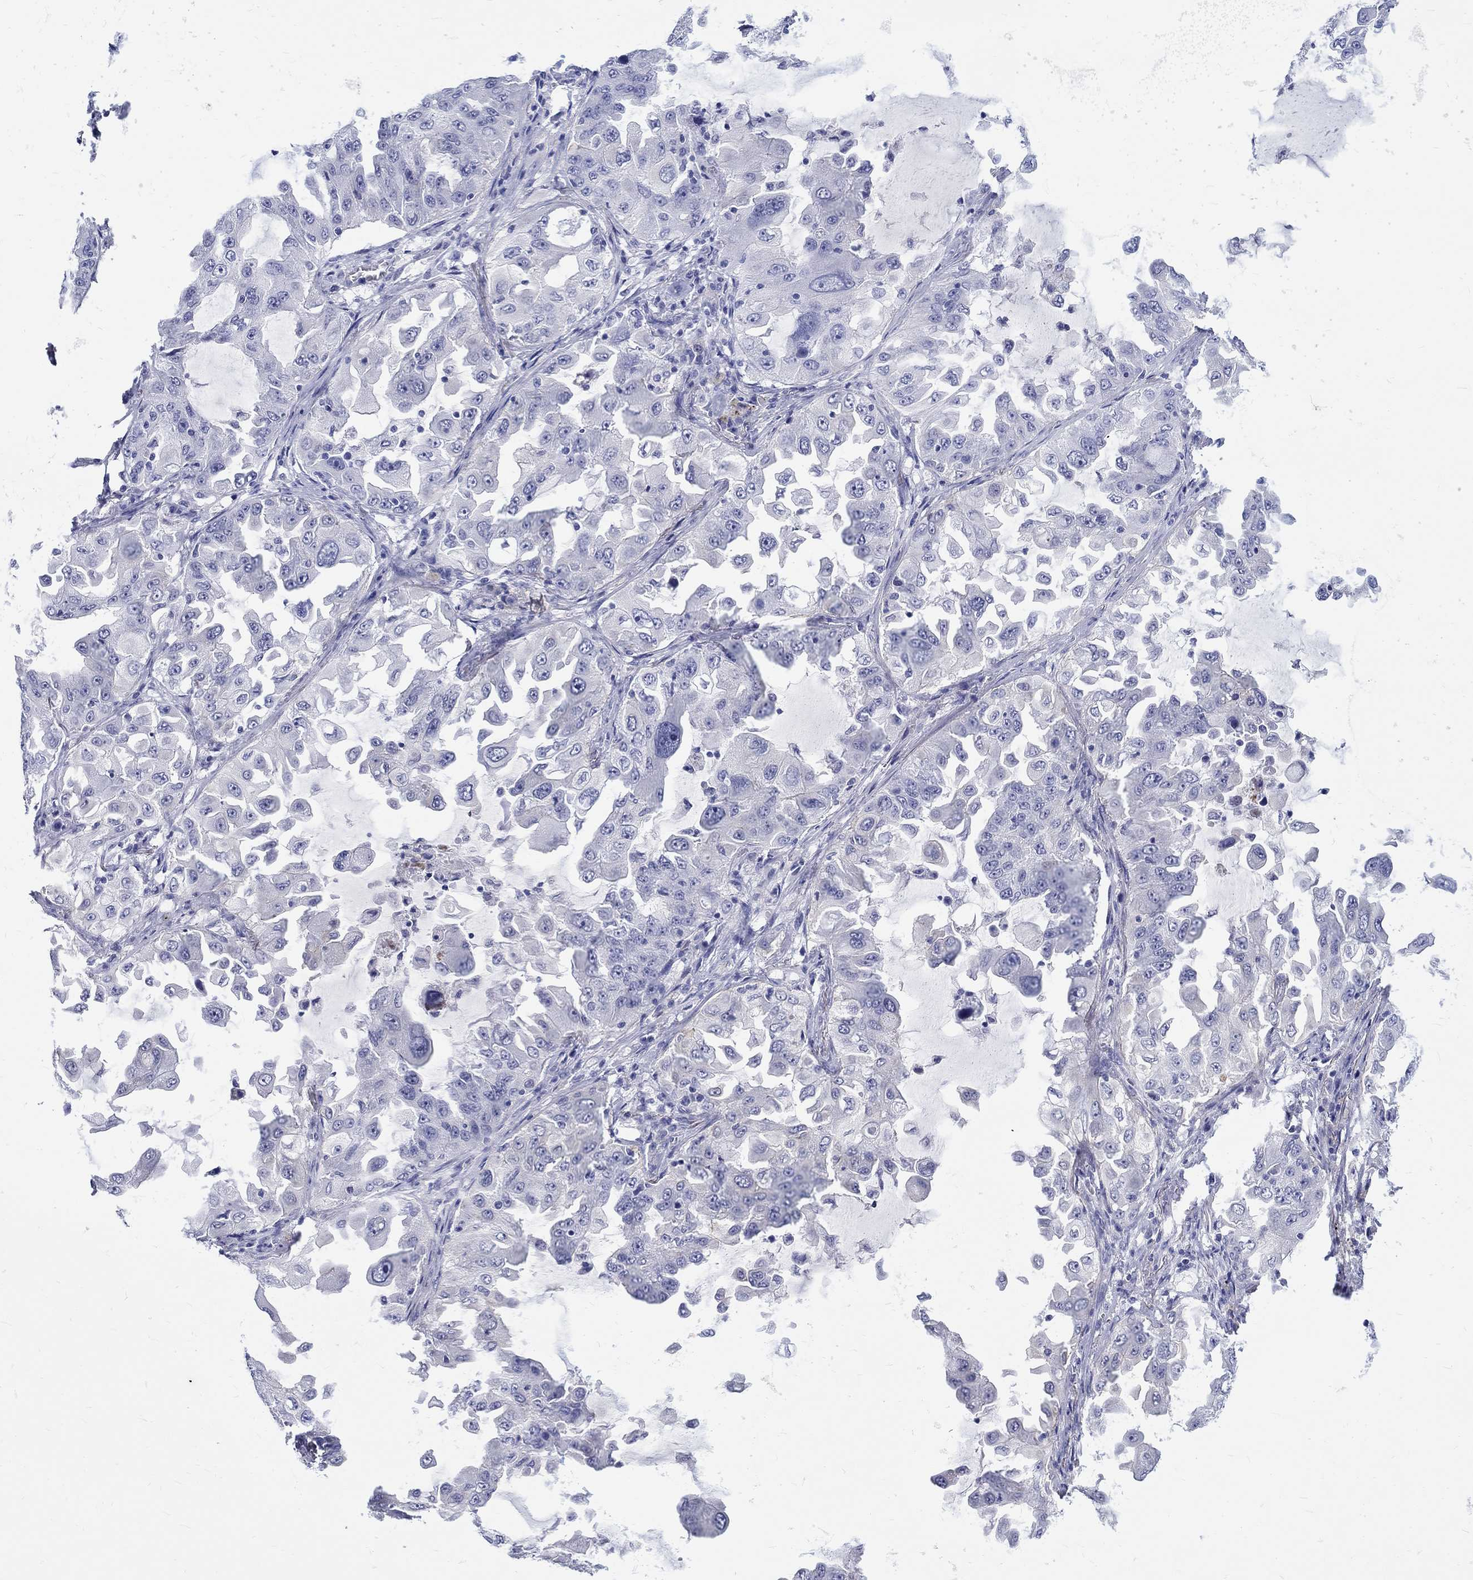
{"staining": {"intensity": "negative", "quantity": "none", "location": "none"}, "tissue": "lung cancer", "cell_type": "Tumor cells", "image_type": "cancer", "snomed": [{"axis": "morphology", "description": "Adenocarcinoma, NOS"}, {"axis": "topography", "description": "Lung"}], "caption": "An image of human lung adenocarcinoma is negative for staining in tumor cells. (Brightfield microscopy of DAB (3,3'-diaminobenzidine) immunohistochemistry at high magnification).", "gene": "SH2D7", "patient": {"sex": "female", "age": 61}}